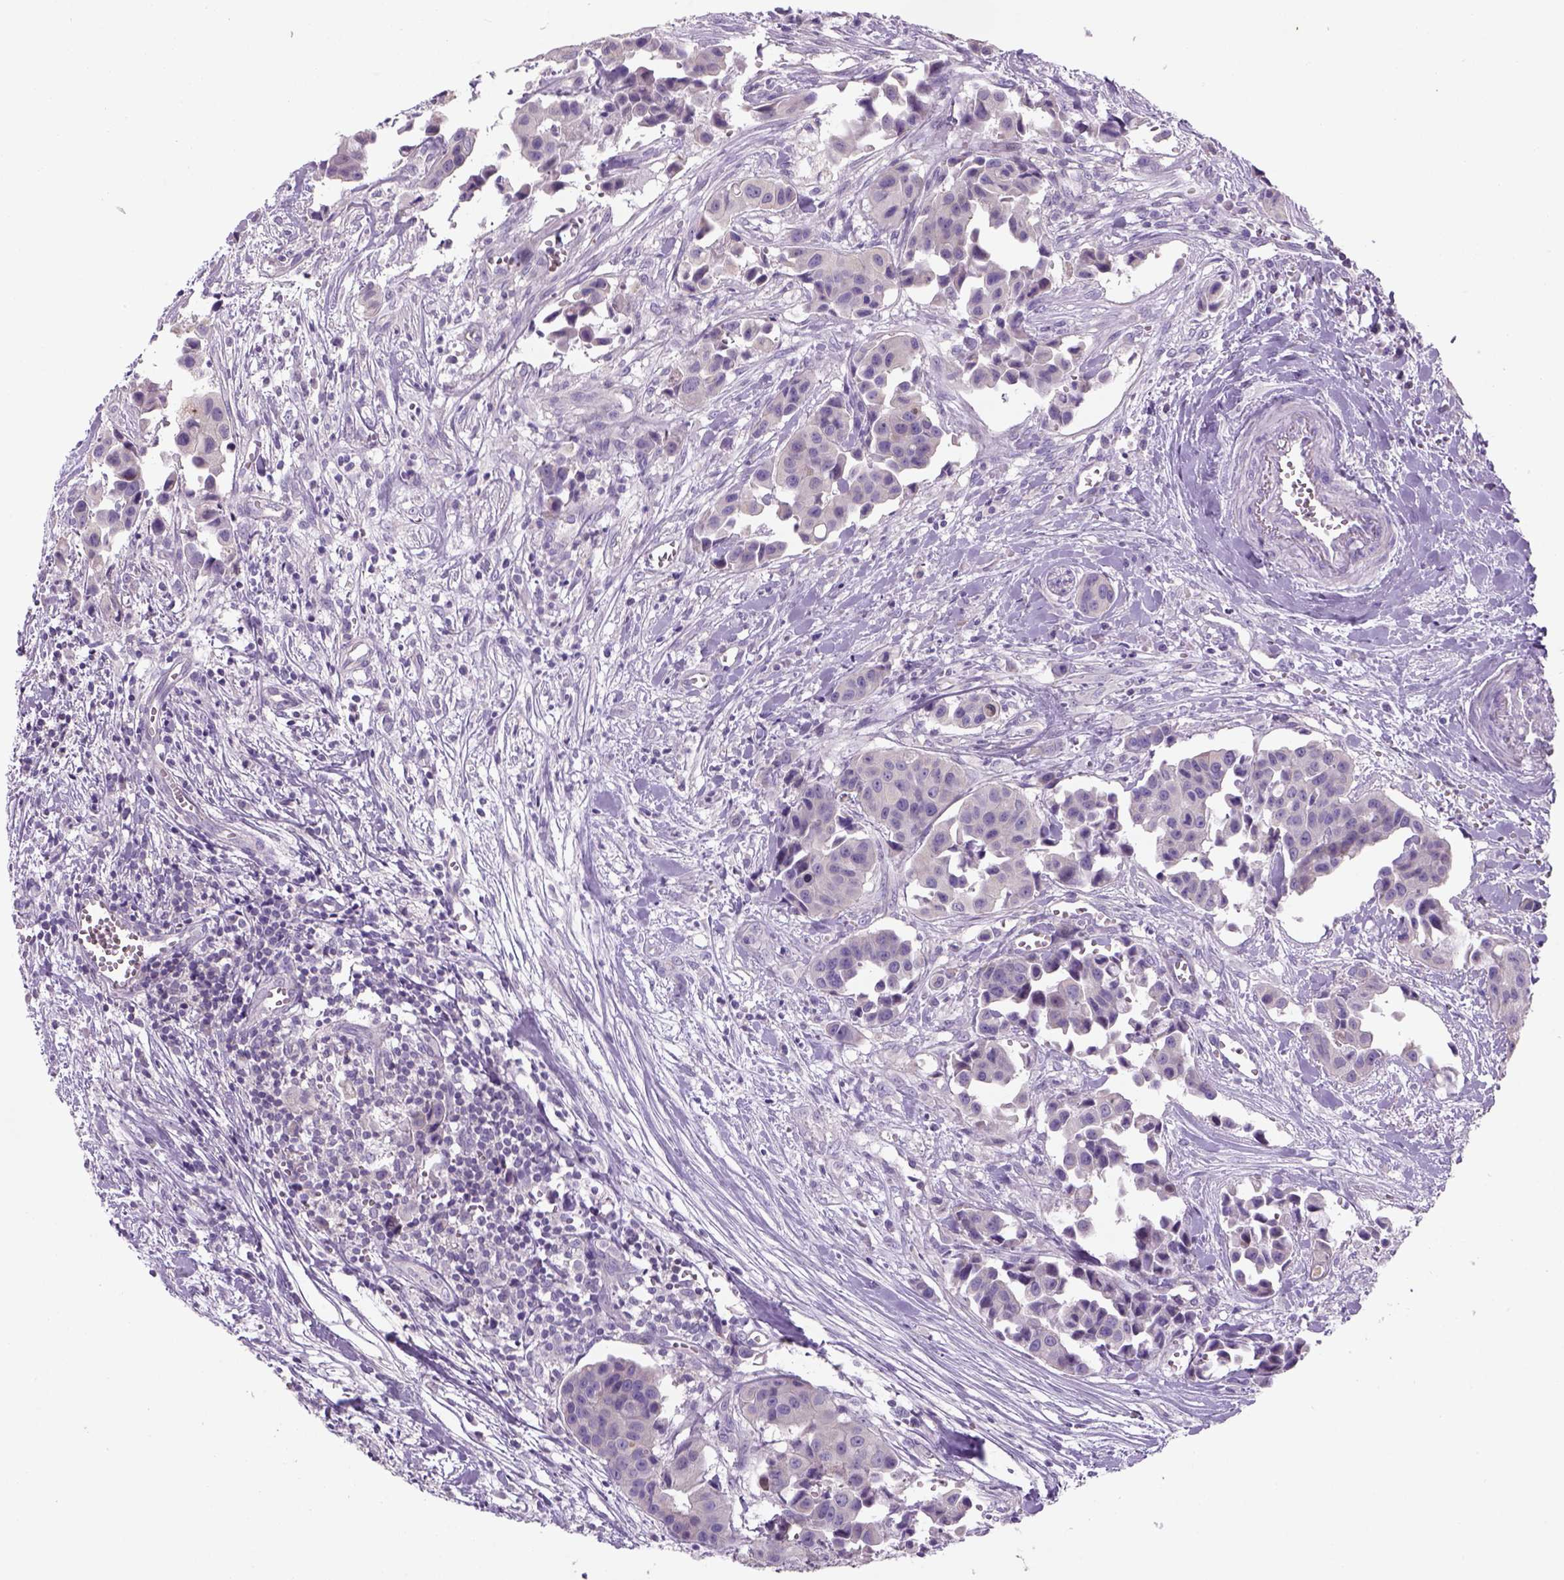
{"staining": {"intensity": "negative", "quantity": "none", "location": "none"}, "tissue": "head and neck cancer", "cell_type": "Tumor cells", "image_type": "cancer", "snomed": [{"axis": "morphology", "description": "Adenocarcinoma, NOS"}, {"axis": "topography", "description": "Head-Neck"}], "caption": "This image is of head and neck cancer (adenocarcinoma) stained with IHC to label a protein in brown with the nuclei are counter-stained blue. There is no staining in tumor cells. The staining is performed using DAB brown chromogen with nuclei counter-stained in using hematoxylin.", "gene": "ADGRV1", "patient": {"sex": "male", "age": 76}}